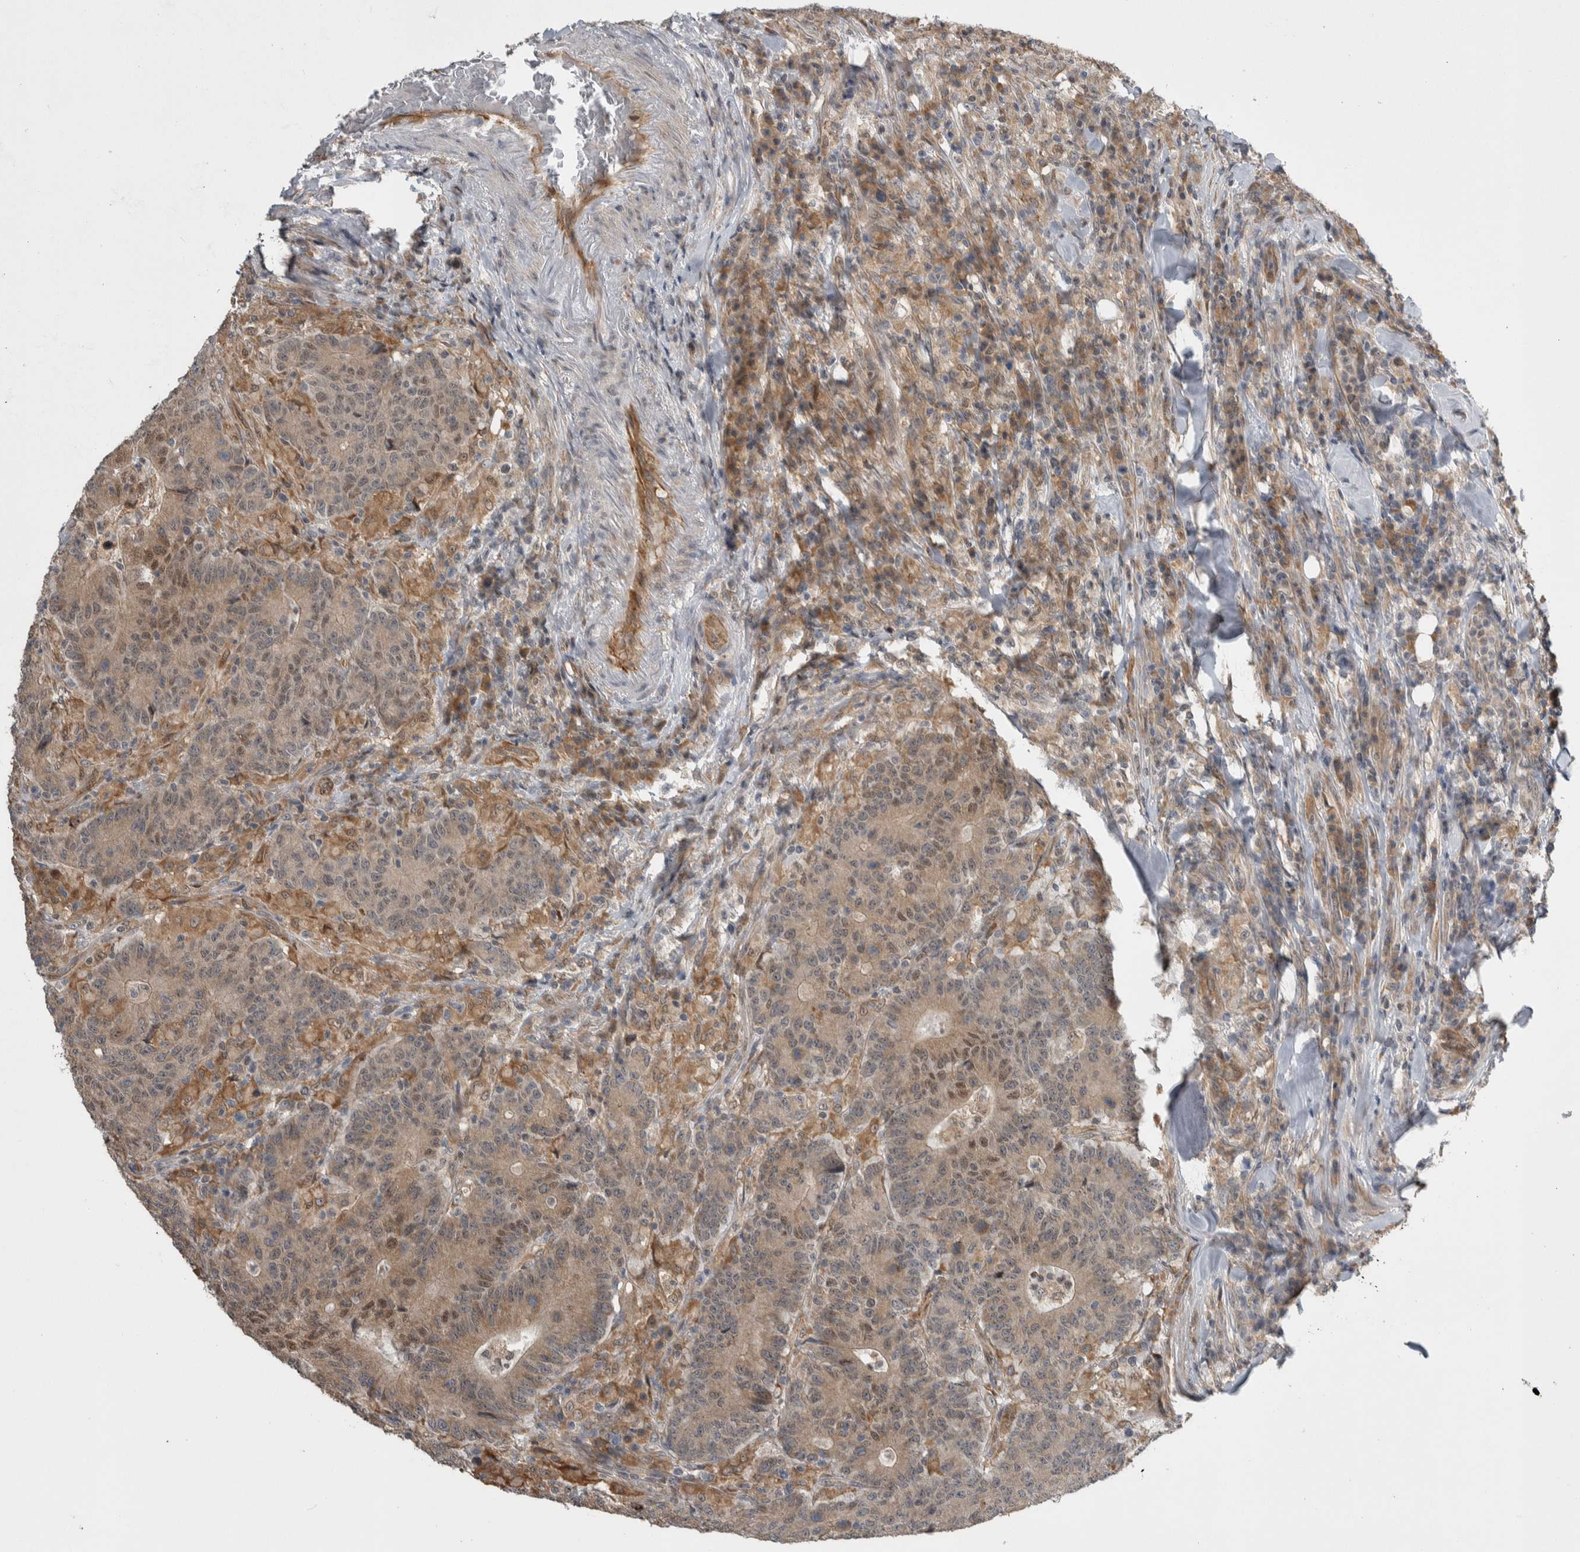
{"staining": {"intensity": "weak", "quantity": "<25%", "location": "cytoplasmic/membranous,nuclear"}, "tissue": "colorectal cancer", "cell_type": "Tumor cells", "image_type": "cancer", "snomed": [{"axis": "morphology", "description": "Normal tissue, NOS"}, {"axis": "morphology", "description": "Adenocarcinoma, NOS"}, {"axis": "topography", "description": "Colon"}], "caption": "Immunohistochemistry (IHC) micrograph of human adenocarcinoma (colorectal) stained for a protein (brown), which exhibits no positivity in tumor cells.", "gene": "PRDM4", "patient": {"sex": "female", "age": 75}}